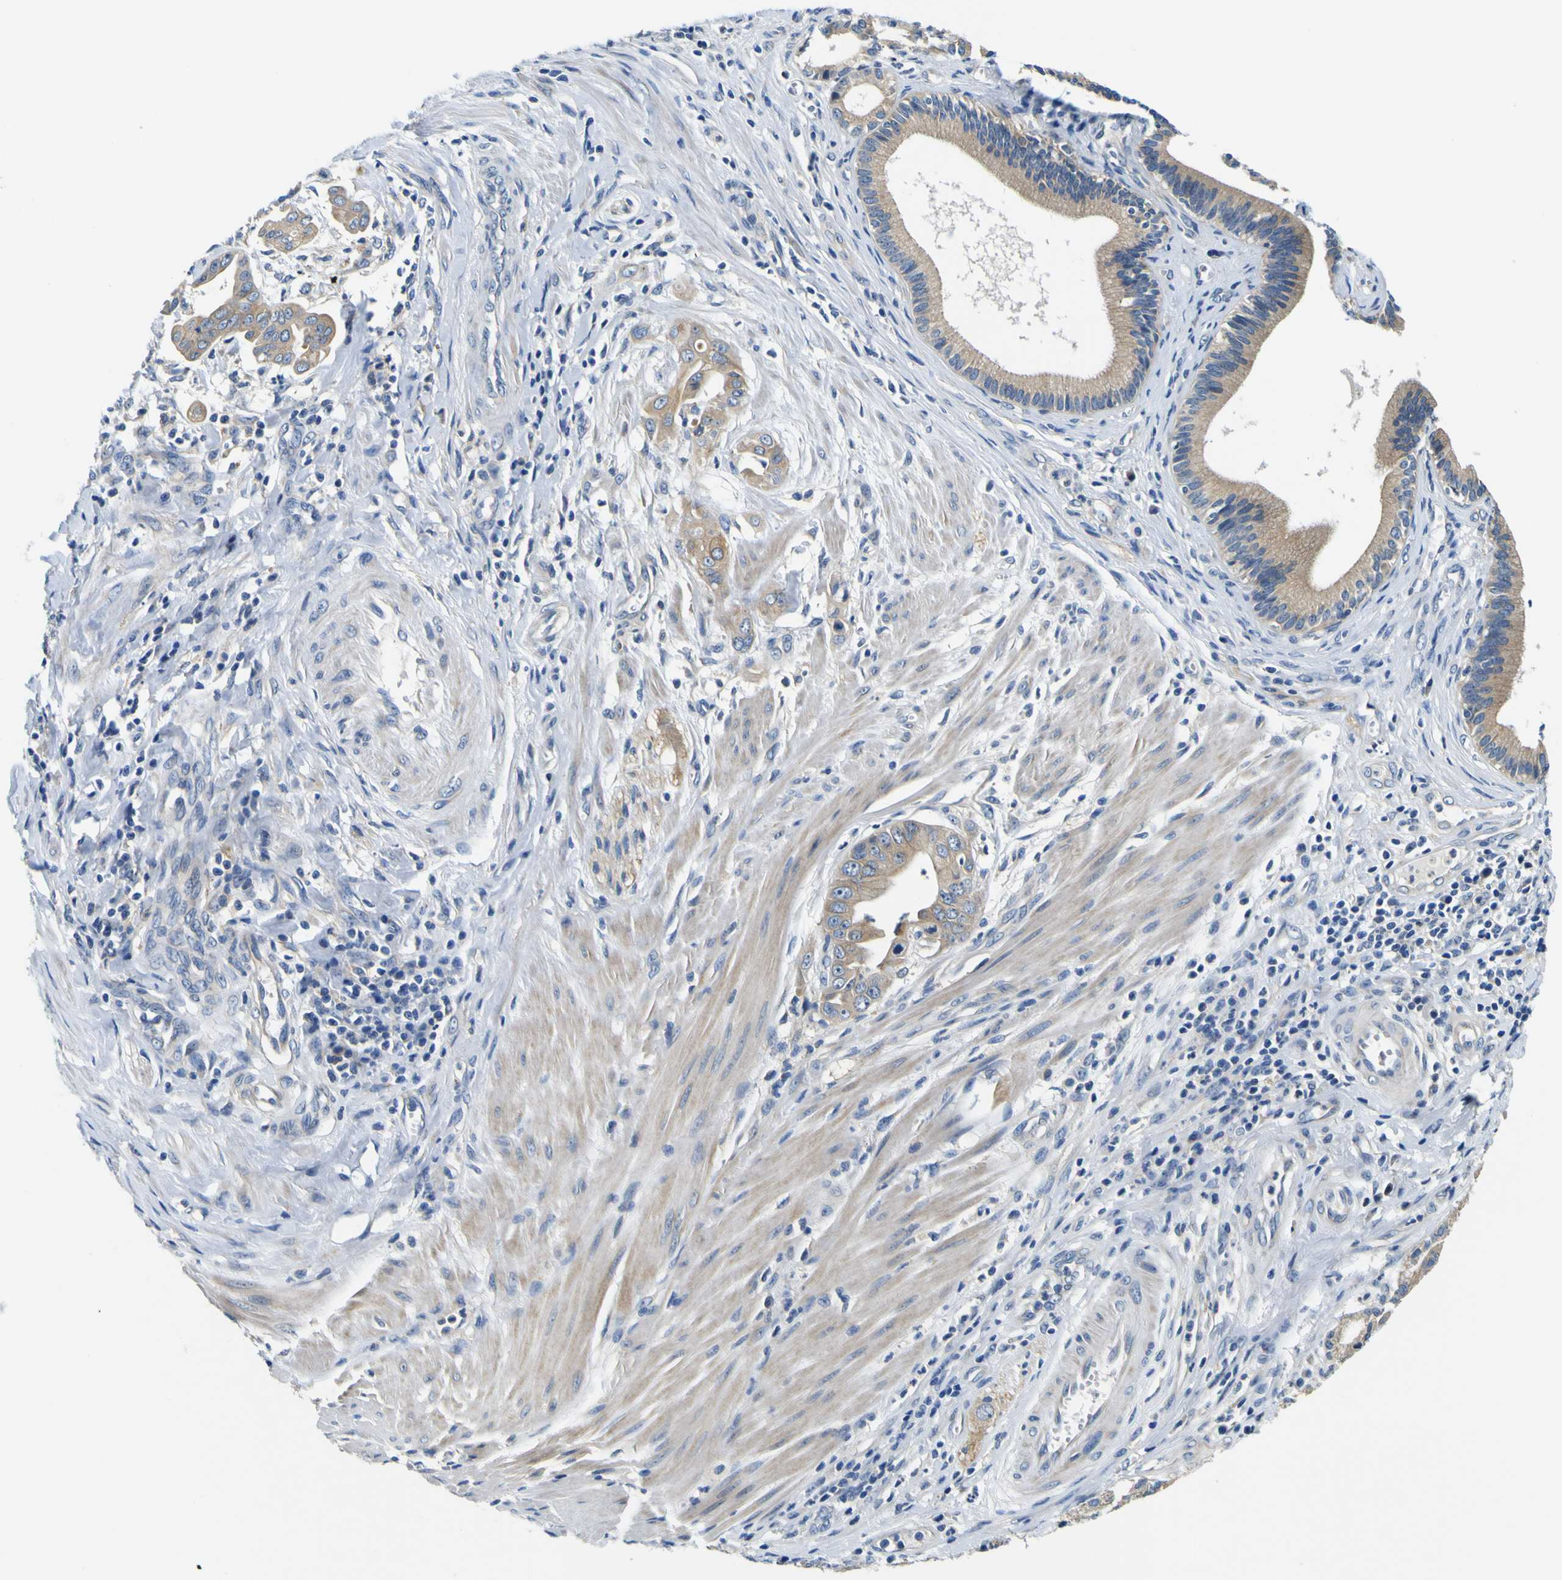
{"staining": {"intensity": "moderate", "quantity": ">75%", "location": "cytoplasmic/membranous"}, "tissue": "pancreatic cancer", "cell_type": "Tumor cells", "image_type": "cancer", "snomed": [{"axis": "morphology", "description": "Adenocarcinoma, NOS"}, {"axis": "topography", "description": "Pancreas"}], "caption": "Protein expression analysis of human pancreatic cancer reveals moderate cytoplasmic/membranous staining in about >75% of tumor cells.", "gene": "CLSTN1", "patient": {"sex": "female", "age": 75}}